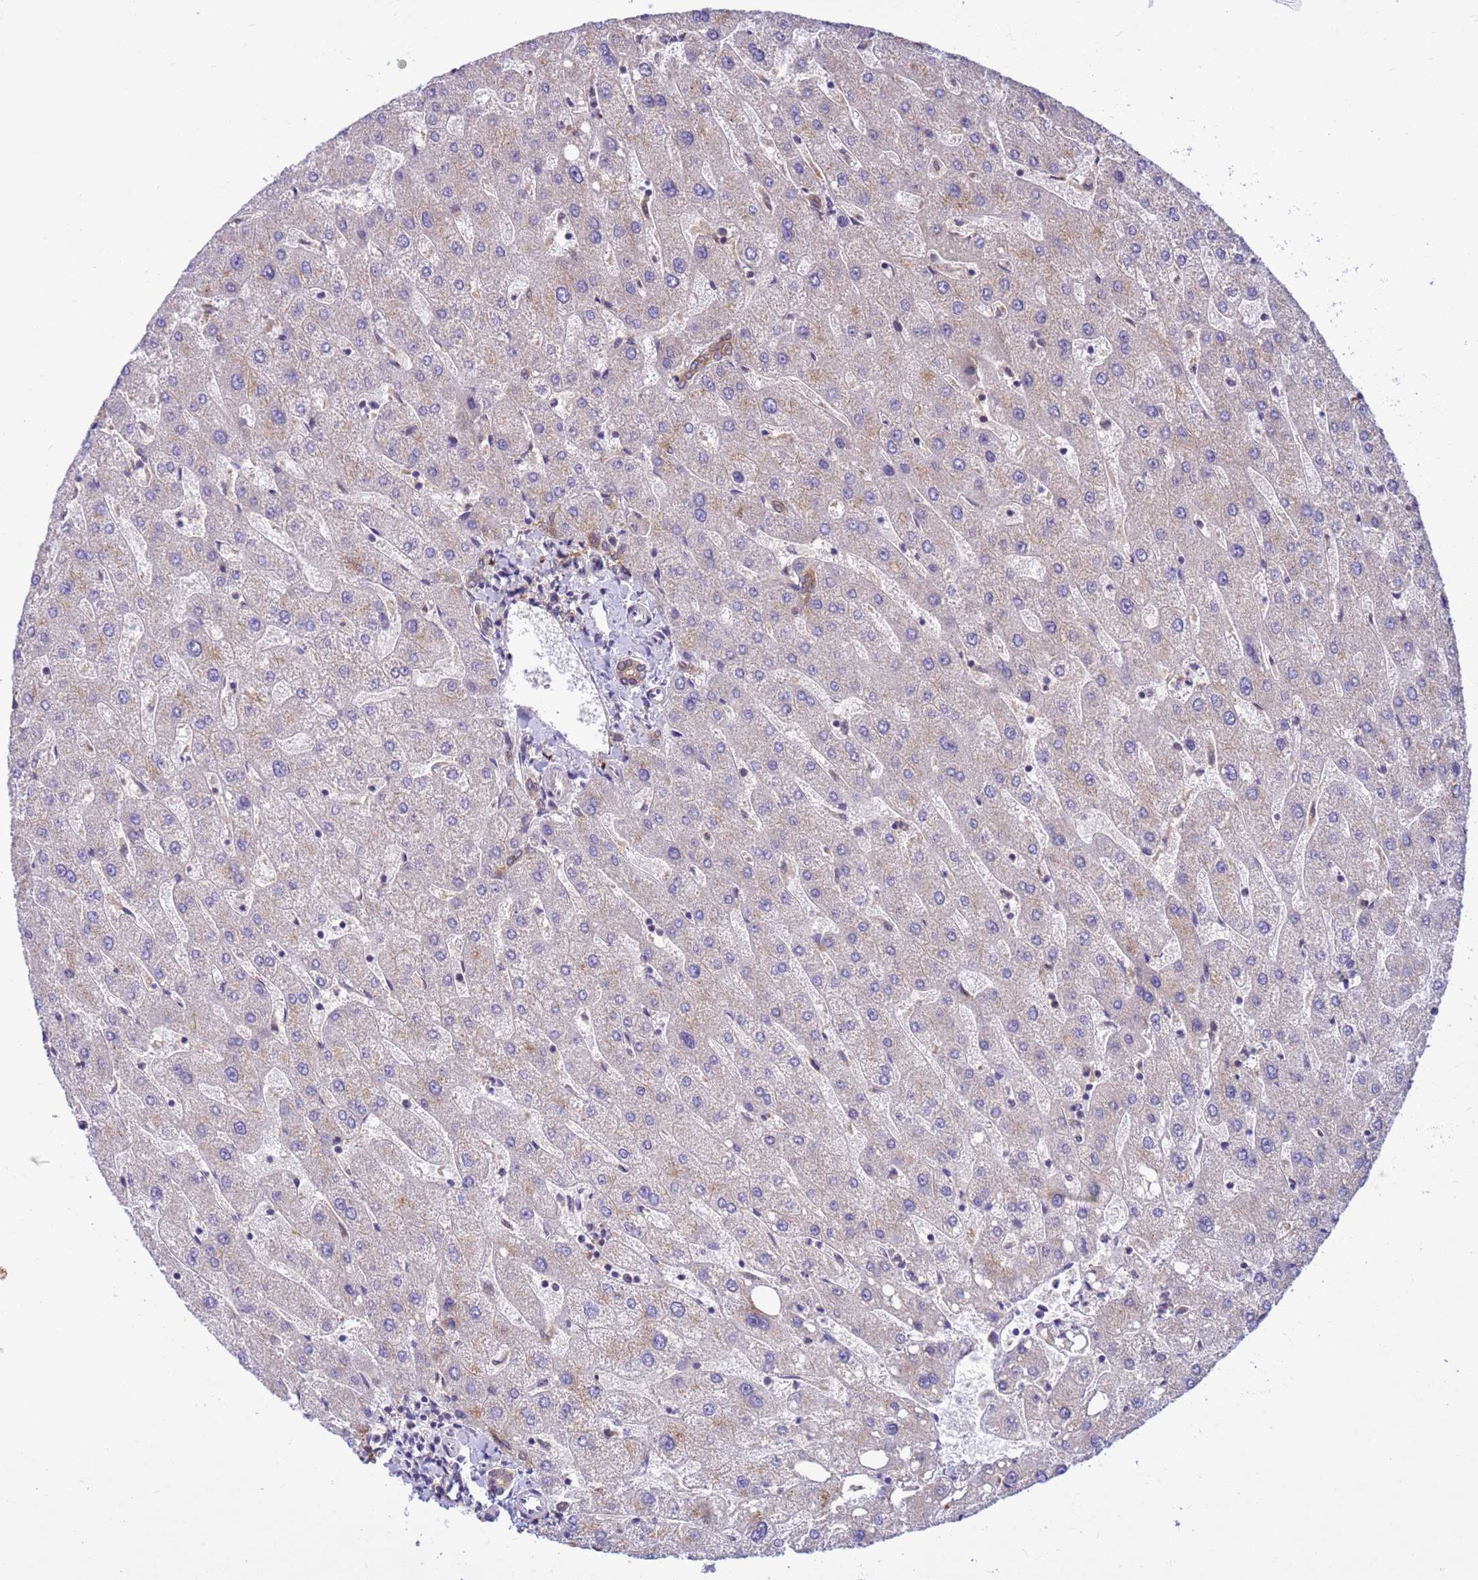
{"staining": {"intensity": "weak", "quantity": ">75%", "location": "cytoplasmic/membranous"}, "tissue": "liver", "cell_type": "Cholangiocytes", "image_type": "normal", "snomed": [{"axis": "morphology", "description": "Normal tissue, NOS"}, {"axis": "topography", "description": "Liver"}], "caption": "There is low levels of weak cytoplasmic/membranous positivity in cholangiocytes of benign liver, as demonstrated by immunohistochemical staining (brown color).", "gene": "NPEPPS", "patient": {"sex": "male", "age": 67}}